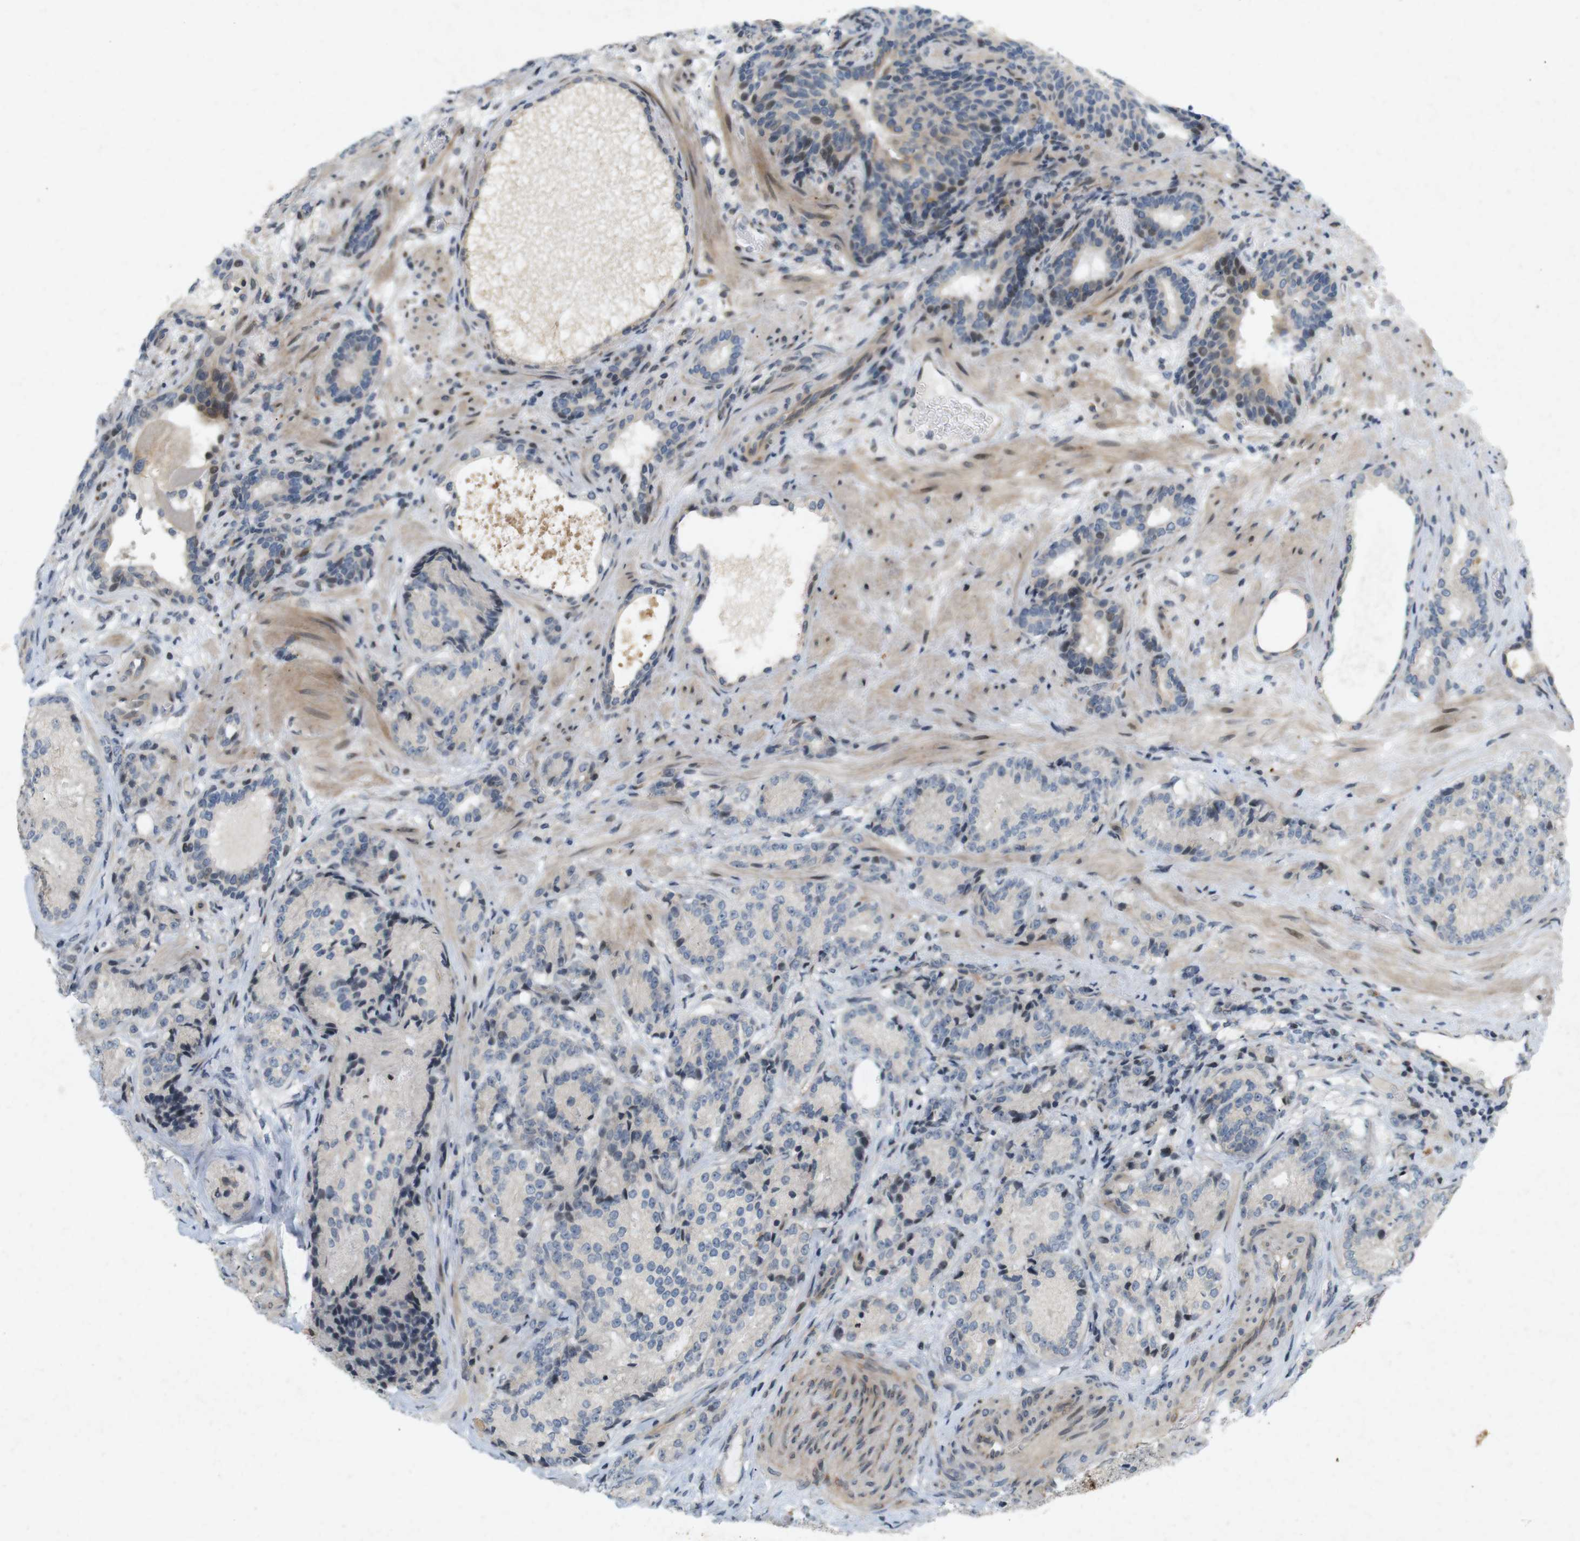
{"staining": {"intensity": "weak", "quantity": "<25%", "location": "nuclear"}, "tissue": "prostate cancer", "cell_type": "Tumor cells", "image_type": "cancer", "snomed": [{"axis": "morphology", "description": "Adenocarcinoma, High grade"}, {"axis": "topography", "description": "Prostate"}], "caption": "DAB (3,3'-diaminobenzidine) immunohistochemical staining of human prostate cancer shows no significant positivity in tumor cells.", "gene": "PPP1R14A", "patient": {"sex": "male", "age": 61}}